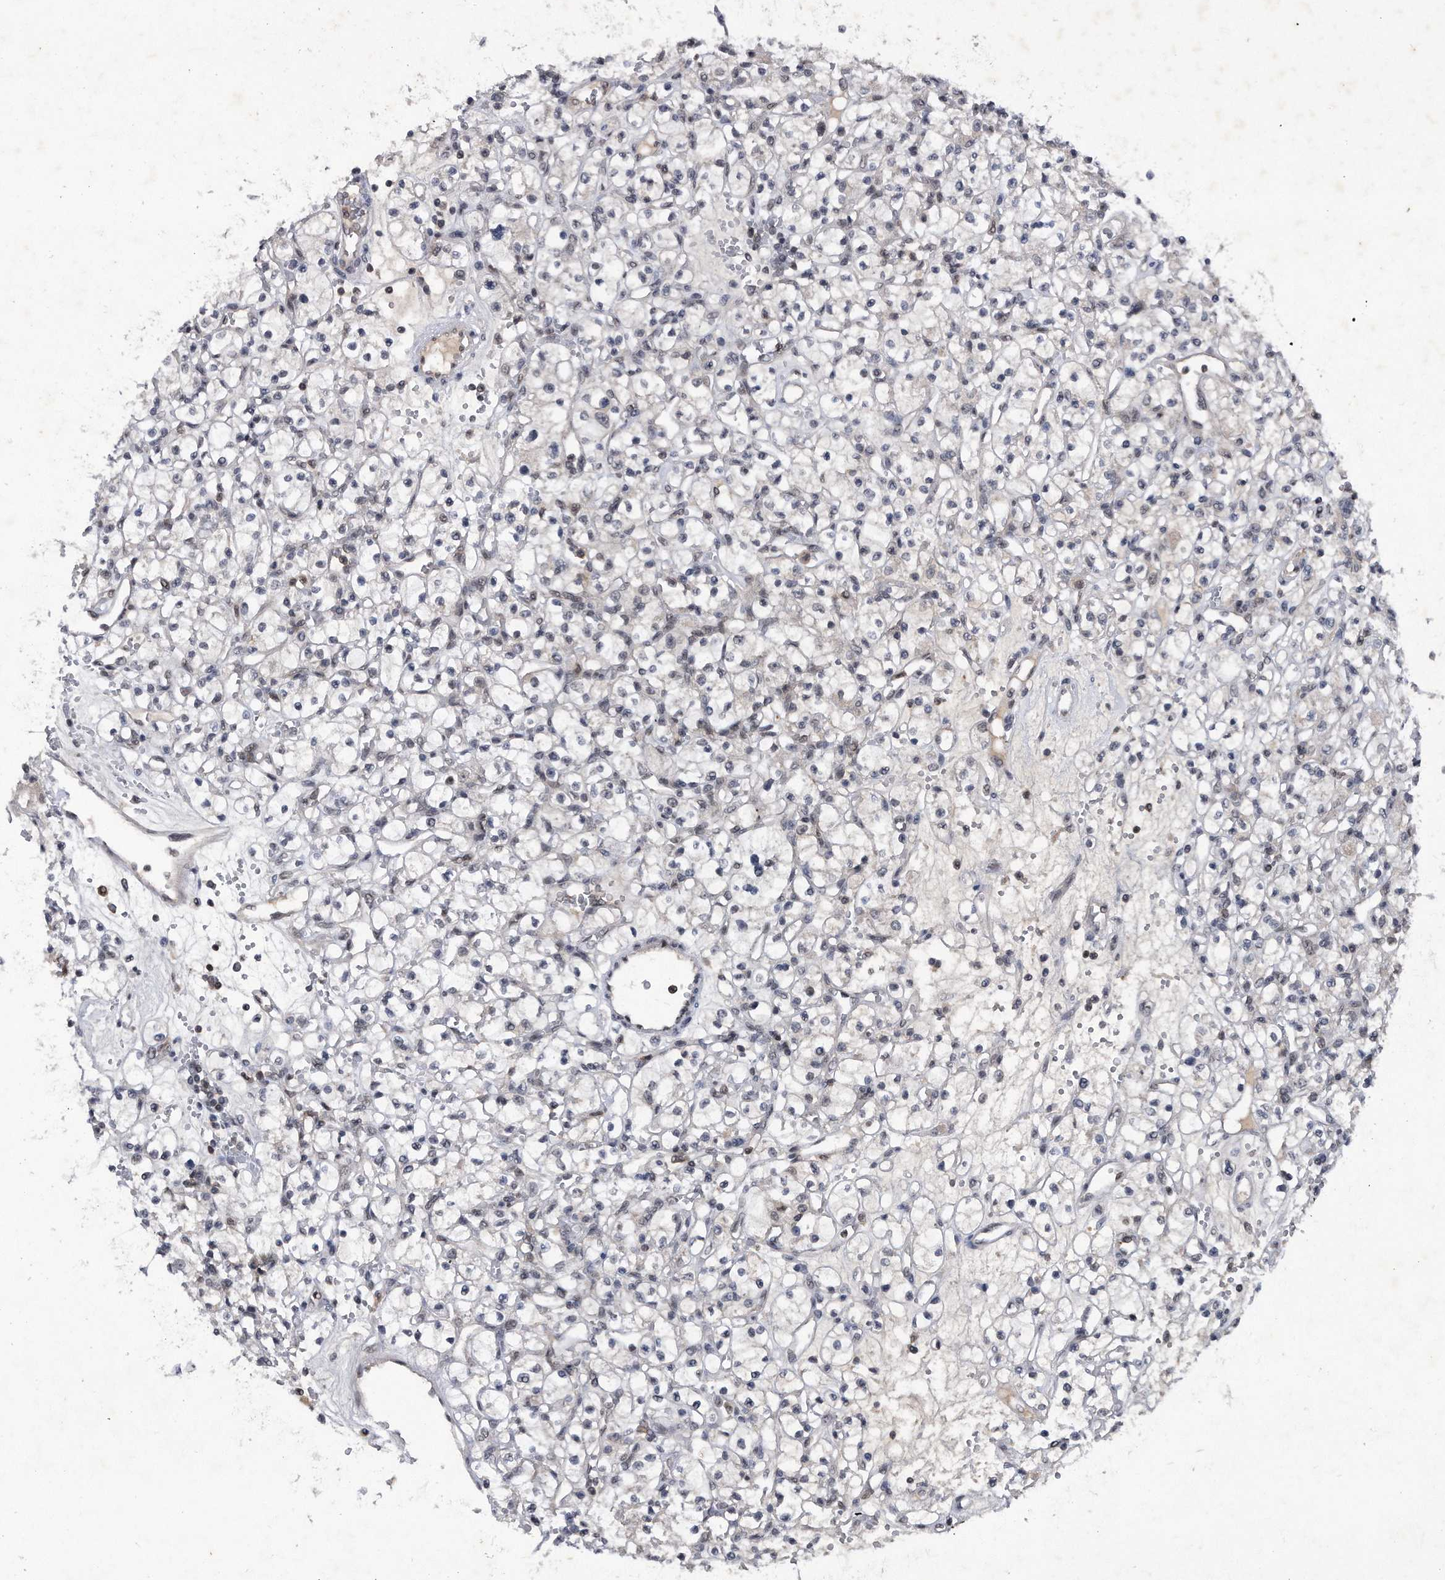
{"staining": {"intensity": "negative", "quantity": "none", "location": "none"}, "tissue": "renal cancer", "cell_type": "Tumor cells", "image_type": "cancer", "snomed": [{"axis": "morphology", "description": "Adenocarcinoma, NOS"}, {"axis": "topography", "description": "Kidney"}], "caption": "This image is of renal adenocarcinoma stained with immunohistochemistry to label a protein in brown with the nuclei are counter-stained blue. There is no expression in tumor cells.", "gene": "VIRMA", "patient": {"sex": "female", "age": 59}}